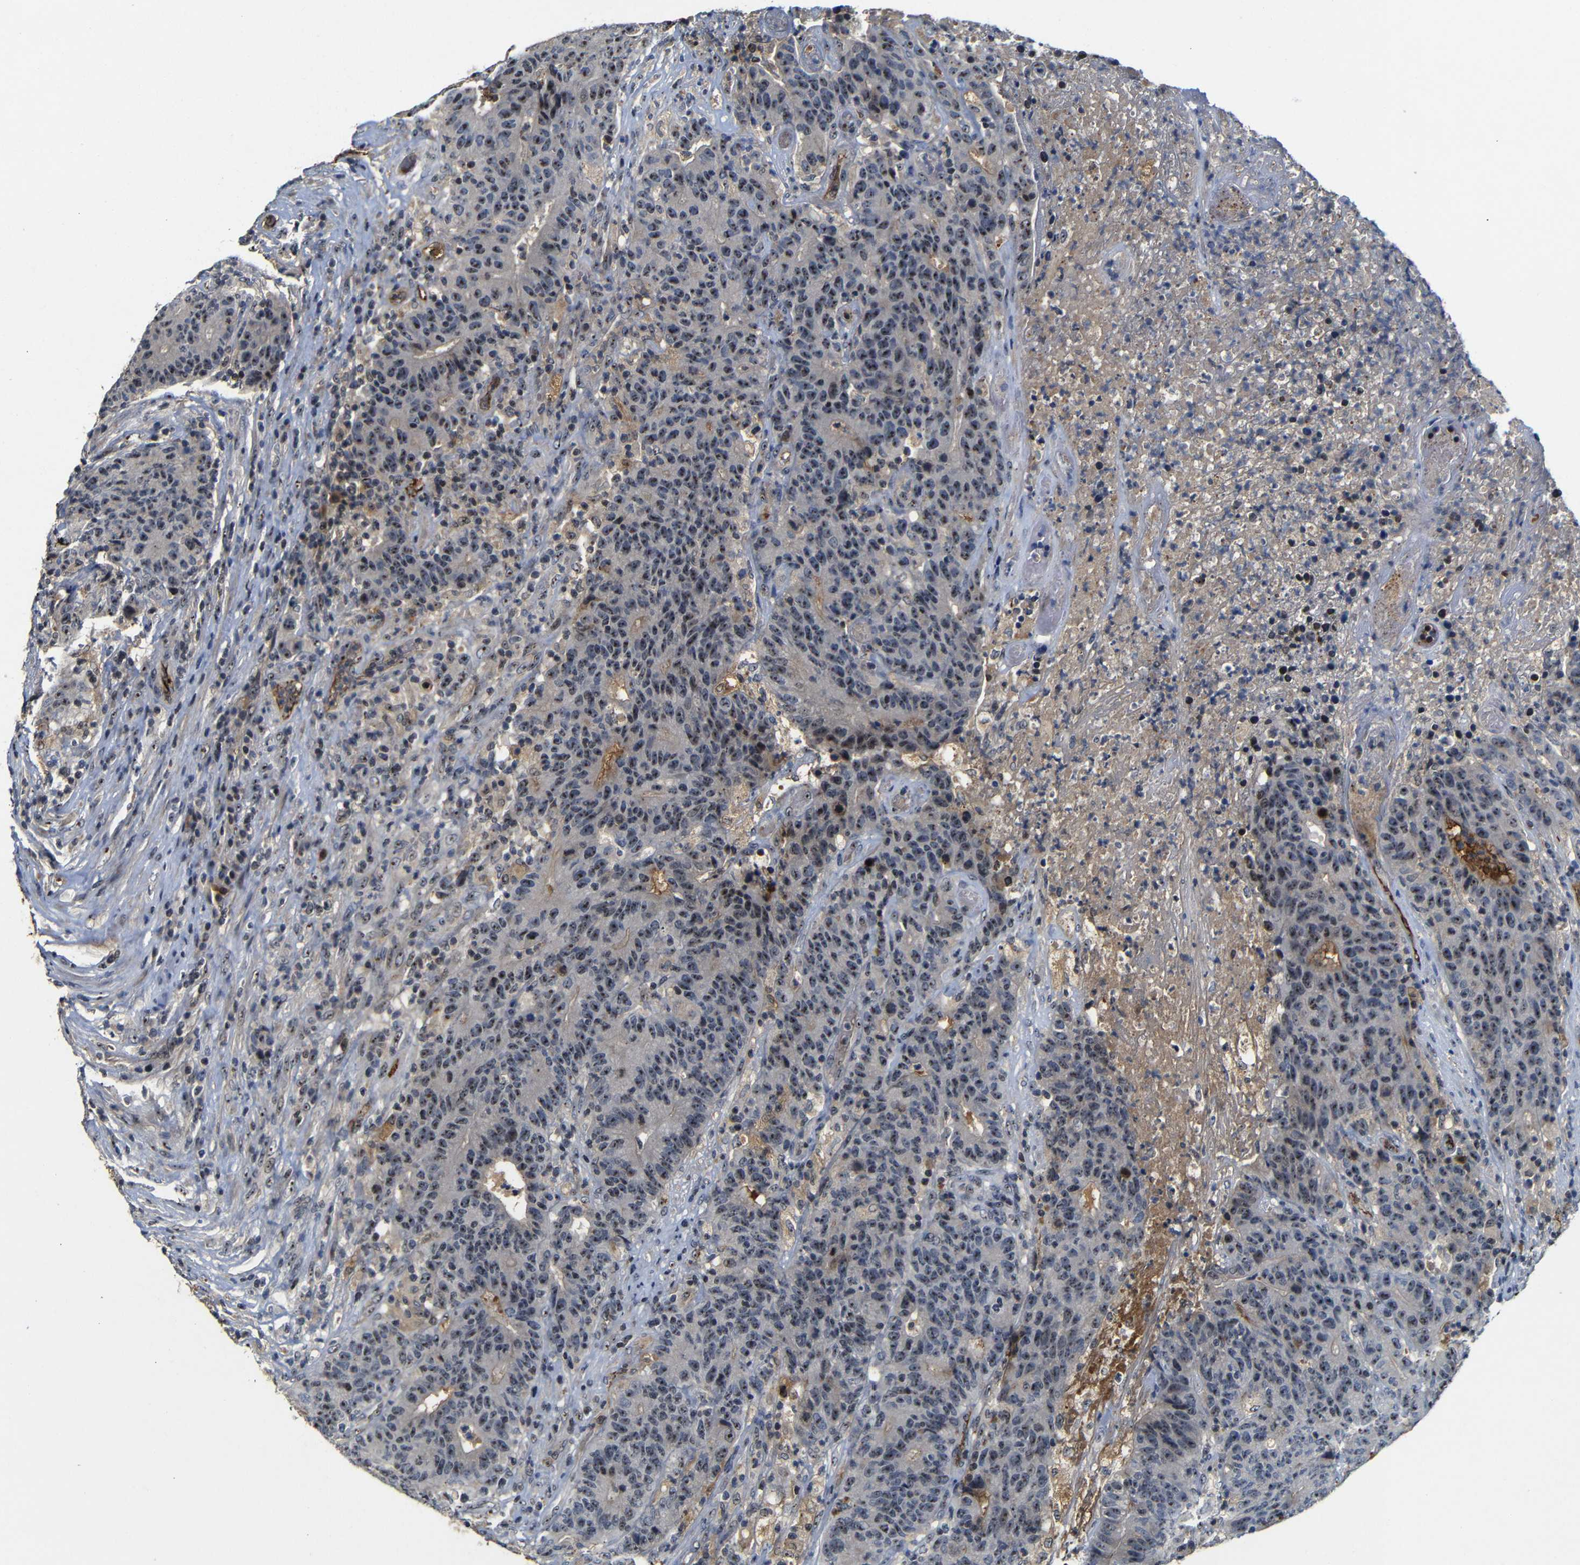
{"staining": {"intensity": "moderate", "quantity": "25%-75%", "location": "nuclear"}, "tissue": "colorectal cancer", "cell_type": "Tumor cells", "image_type": "cancer", "snomed": [{"axis": "morphology", "description": "Normal tissue, NOS"}, {"axis": "morphology", "description": "Adenocarcinoma, NOS"}, {"axis": "topography", "description": "Colon"}], "caption": "Immunohistochemical staining of human colorectal cancer reveals medium levels of moderate nuclear protein expression in approximately 25%-75% of tumor cells.", "gene": "MYC", "patient": {"sex": "female", "age": 75}}